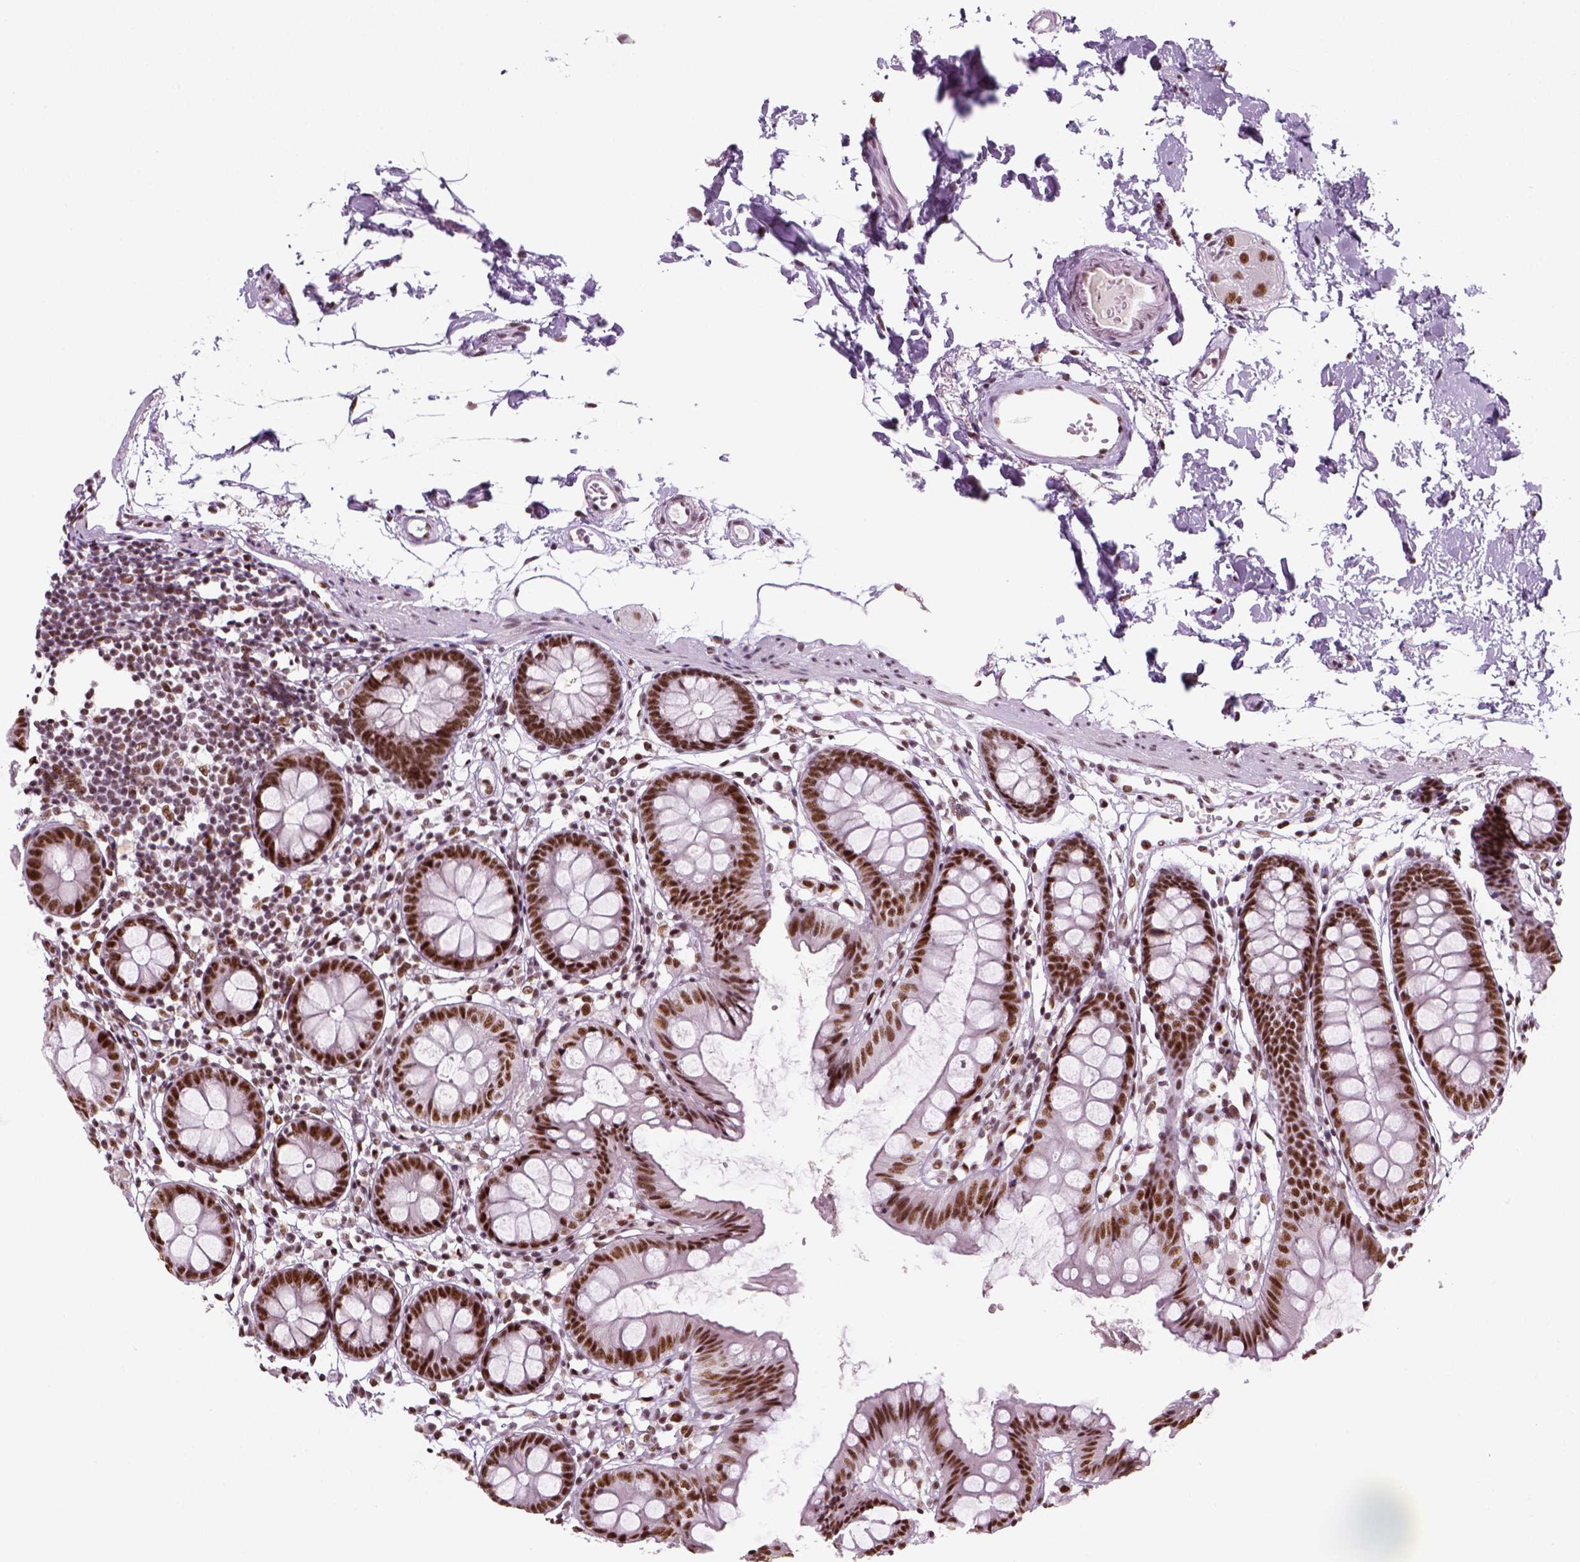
{"staining": {"intensity": "moderate", "quantity": ">75%", "location": "nuclear"}, "tissue": "colon", "cell_type": "Endothelial cells", "image_type": "normal", "snomed": [{"axis": "morphology", "description": "Normal tissue, NOS"}, {"axis": "topography", "description": "Colon"}], "caption": "IHC (DAB) staining of normal colon displays moderate nuclear protein positivity in about >75% of endothelial cells.", "gene": "GTF2F1", "patient": {"sex": "female", "age": 84}}